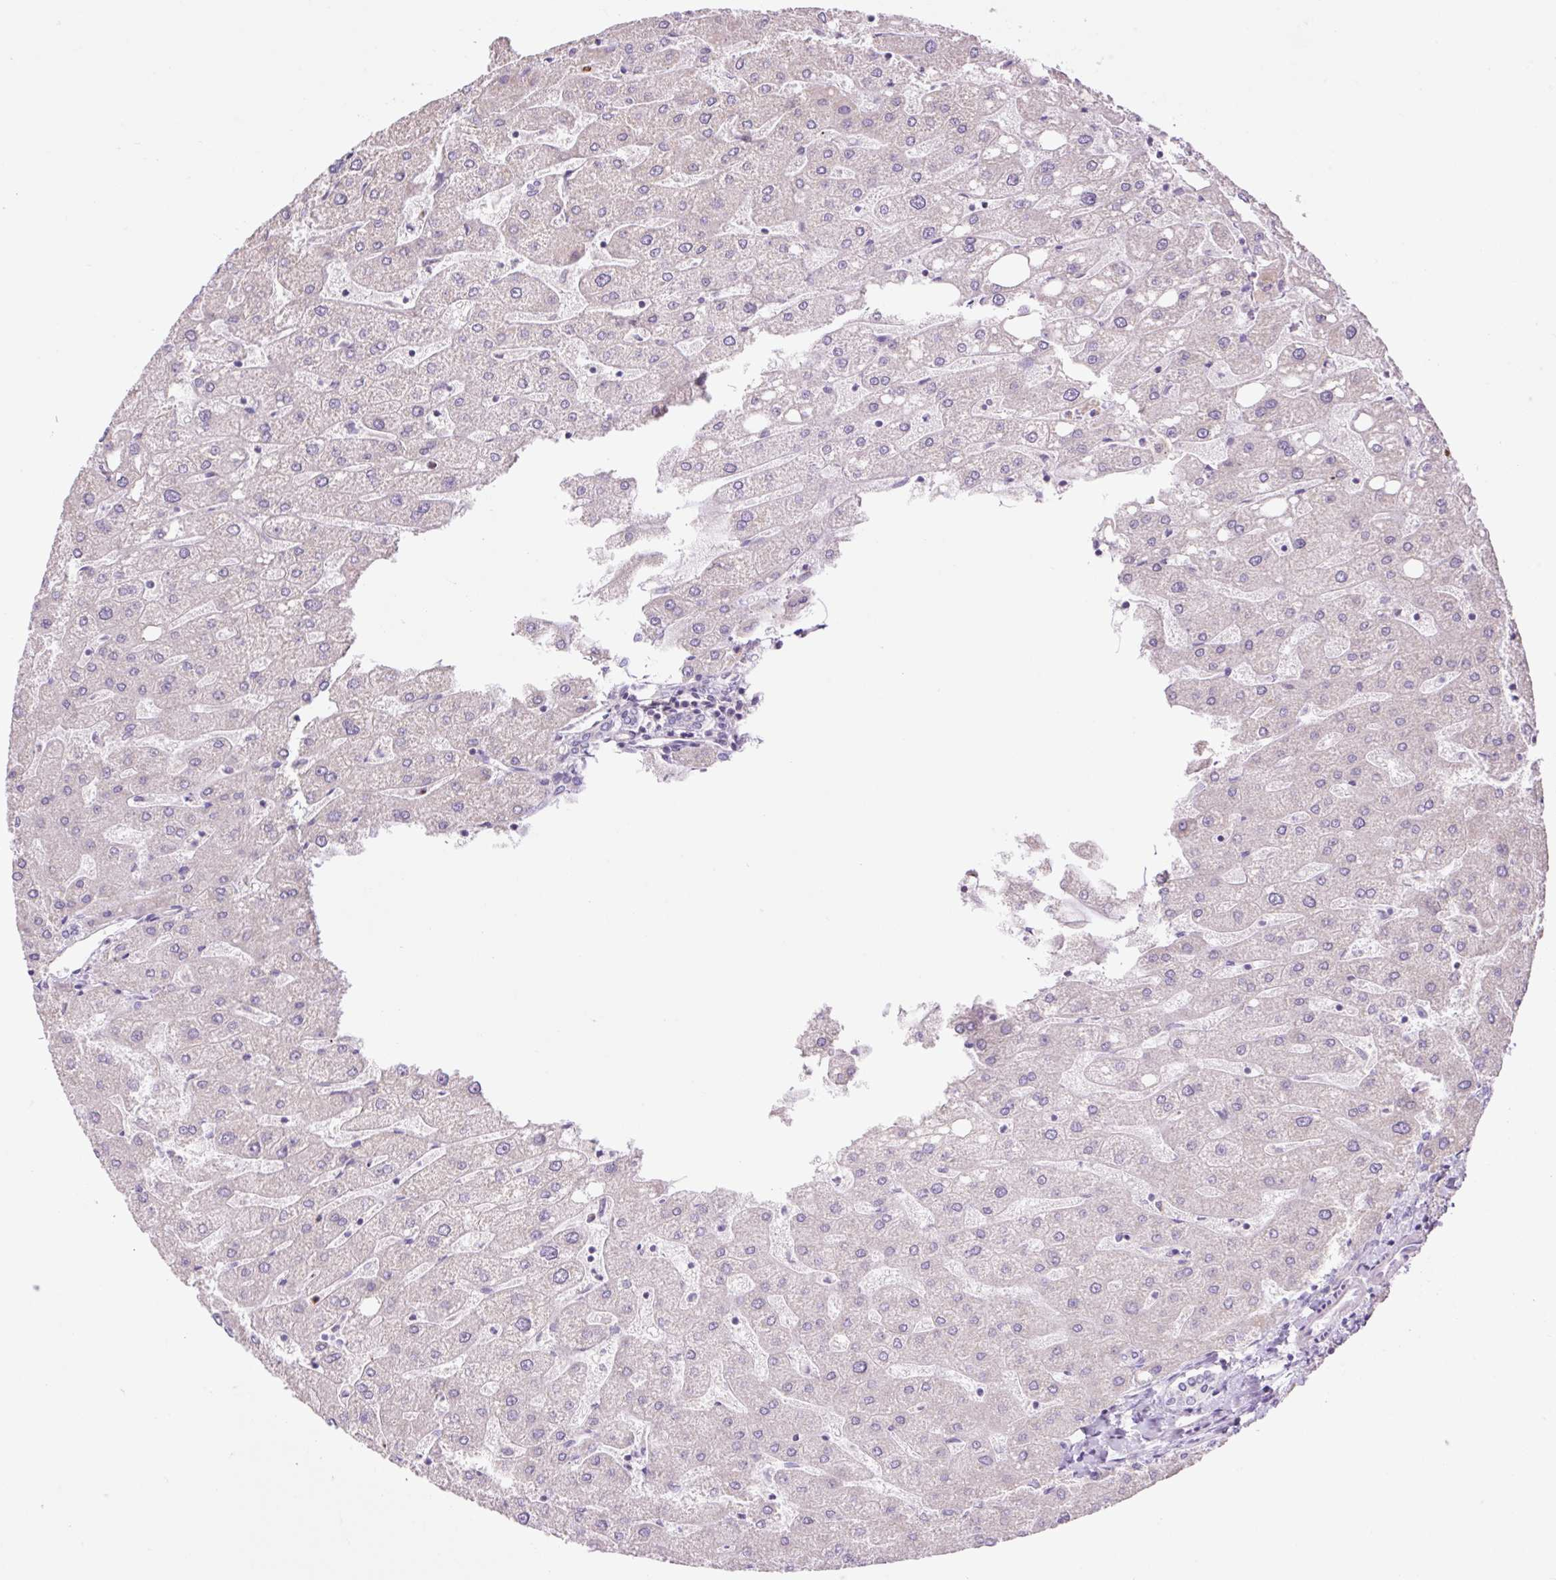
{"staining": {"intensity": "negative", "quantity": "none", "location": "none"}, "tissue": "liver", "cell_type": "Cholangiocytes", "image_type": "normal", "snomed": [{"axis": "morphology", "description": "Normal tissue, NOS"}, {"axis": "topography", "description": "Liver"}], "caption": "Protein analysis of unremarkable liver shows no significant positivity in cholangiocytes.", "gene": "GRID2", "patient": {"sex": "male", "age": 67}}